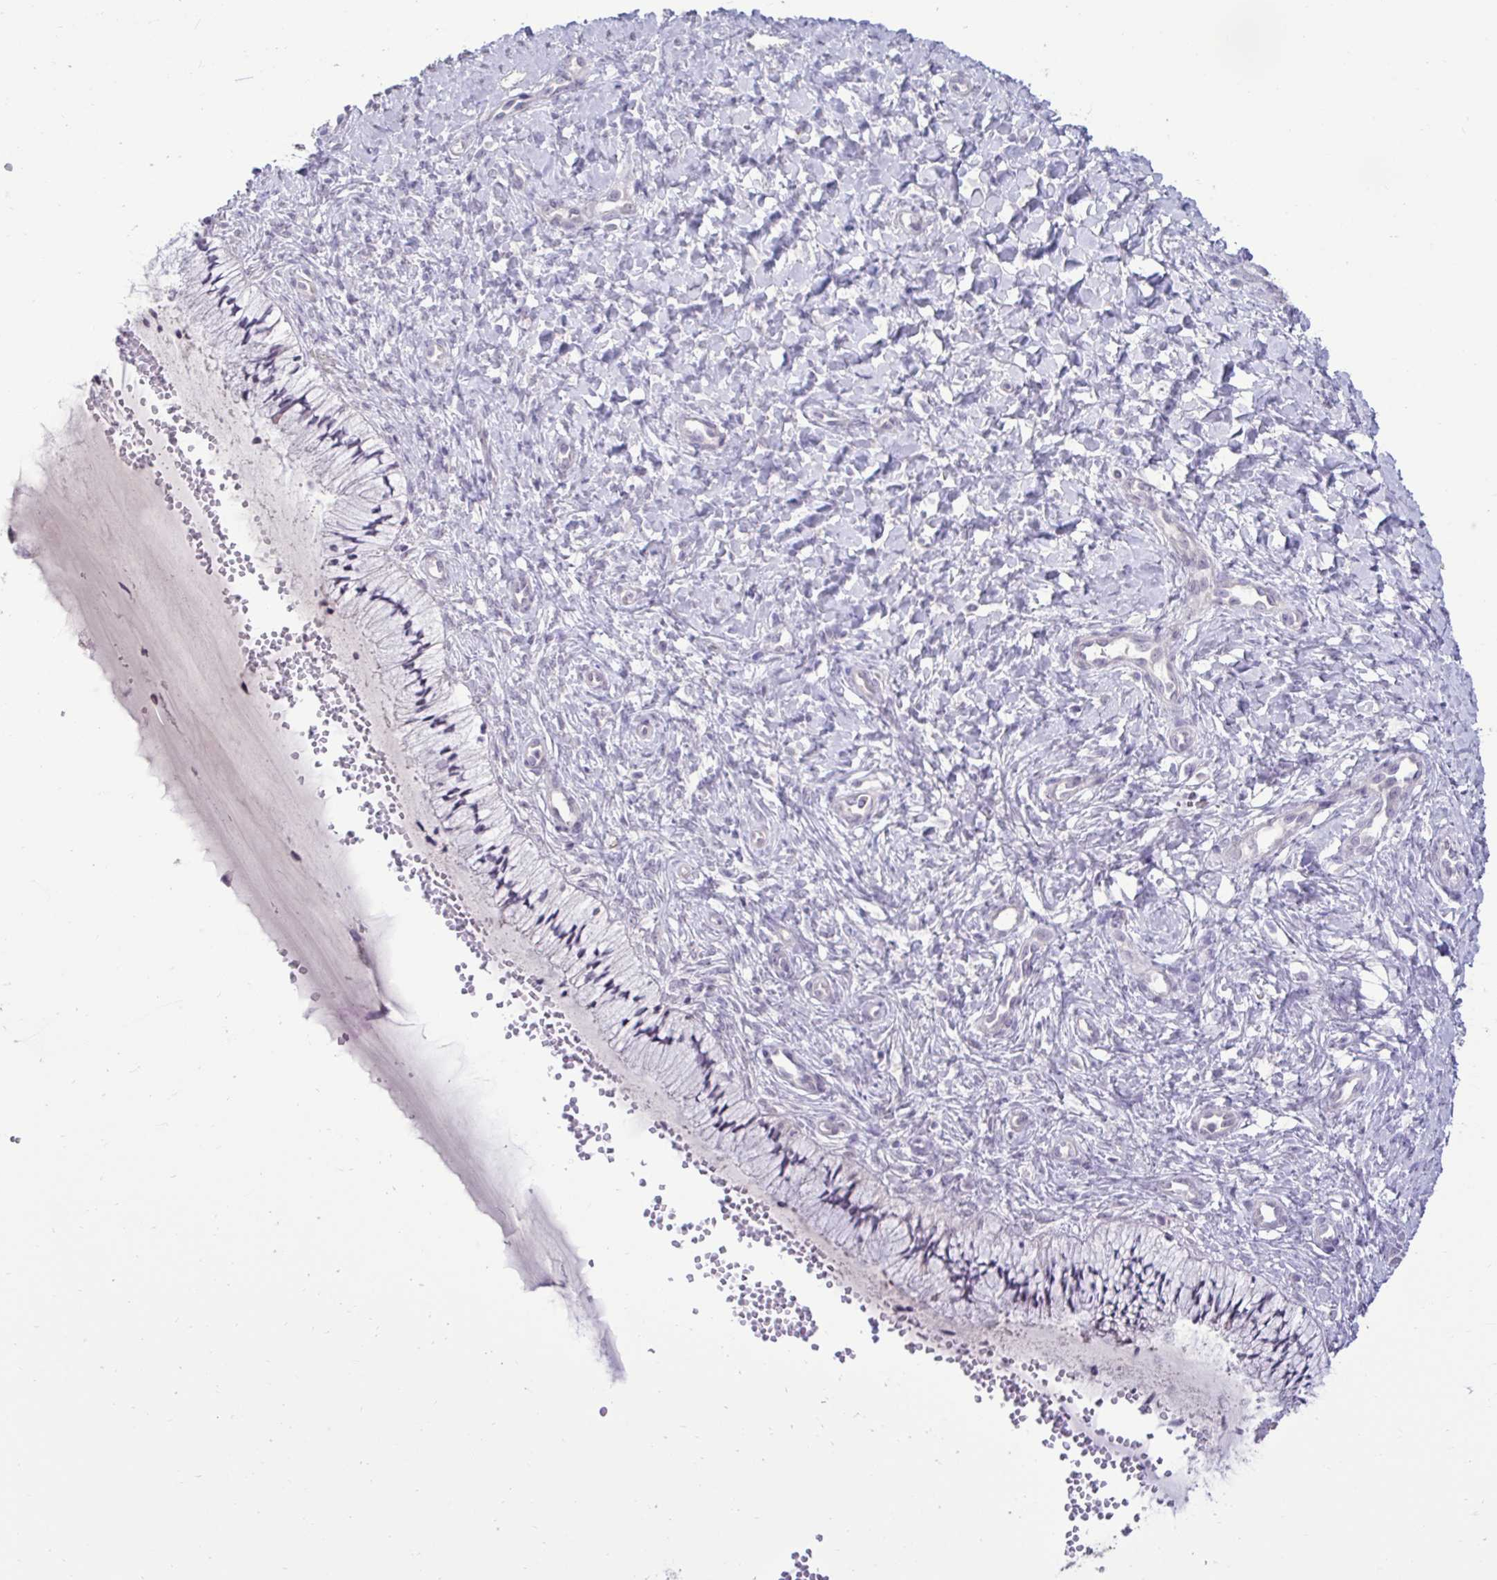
{"staining": {"intensity": "negative", "quantity": "none", "location": "none"}, "tissue": "cervix", "cell_type": "Glandular cells", "image_type": "normal", "snomed": [{"axis": "morphology", "description": "Normal tissue, NOS"}, {"axis": "topography", "description": "Cervix"}], "caption": "Unremarkable cervix was stained to show a protein in brown. There is no significant positivity in glandular cells. The staining was performed using DAB (3,3'-diaminobenzidine) to visualize the protein expression in brown, while the nuclei were stained in blue with hematoxylin (Magnification: 20x).", "gene": "SLC30A3", "patient": {"sex": "female", "age": 37}}